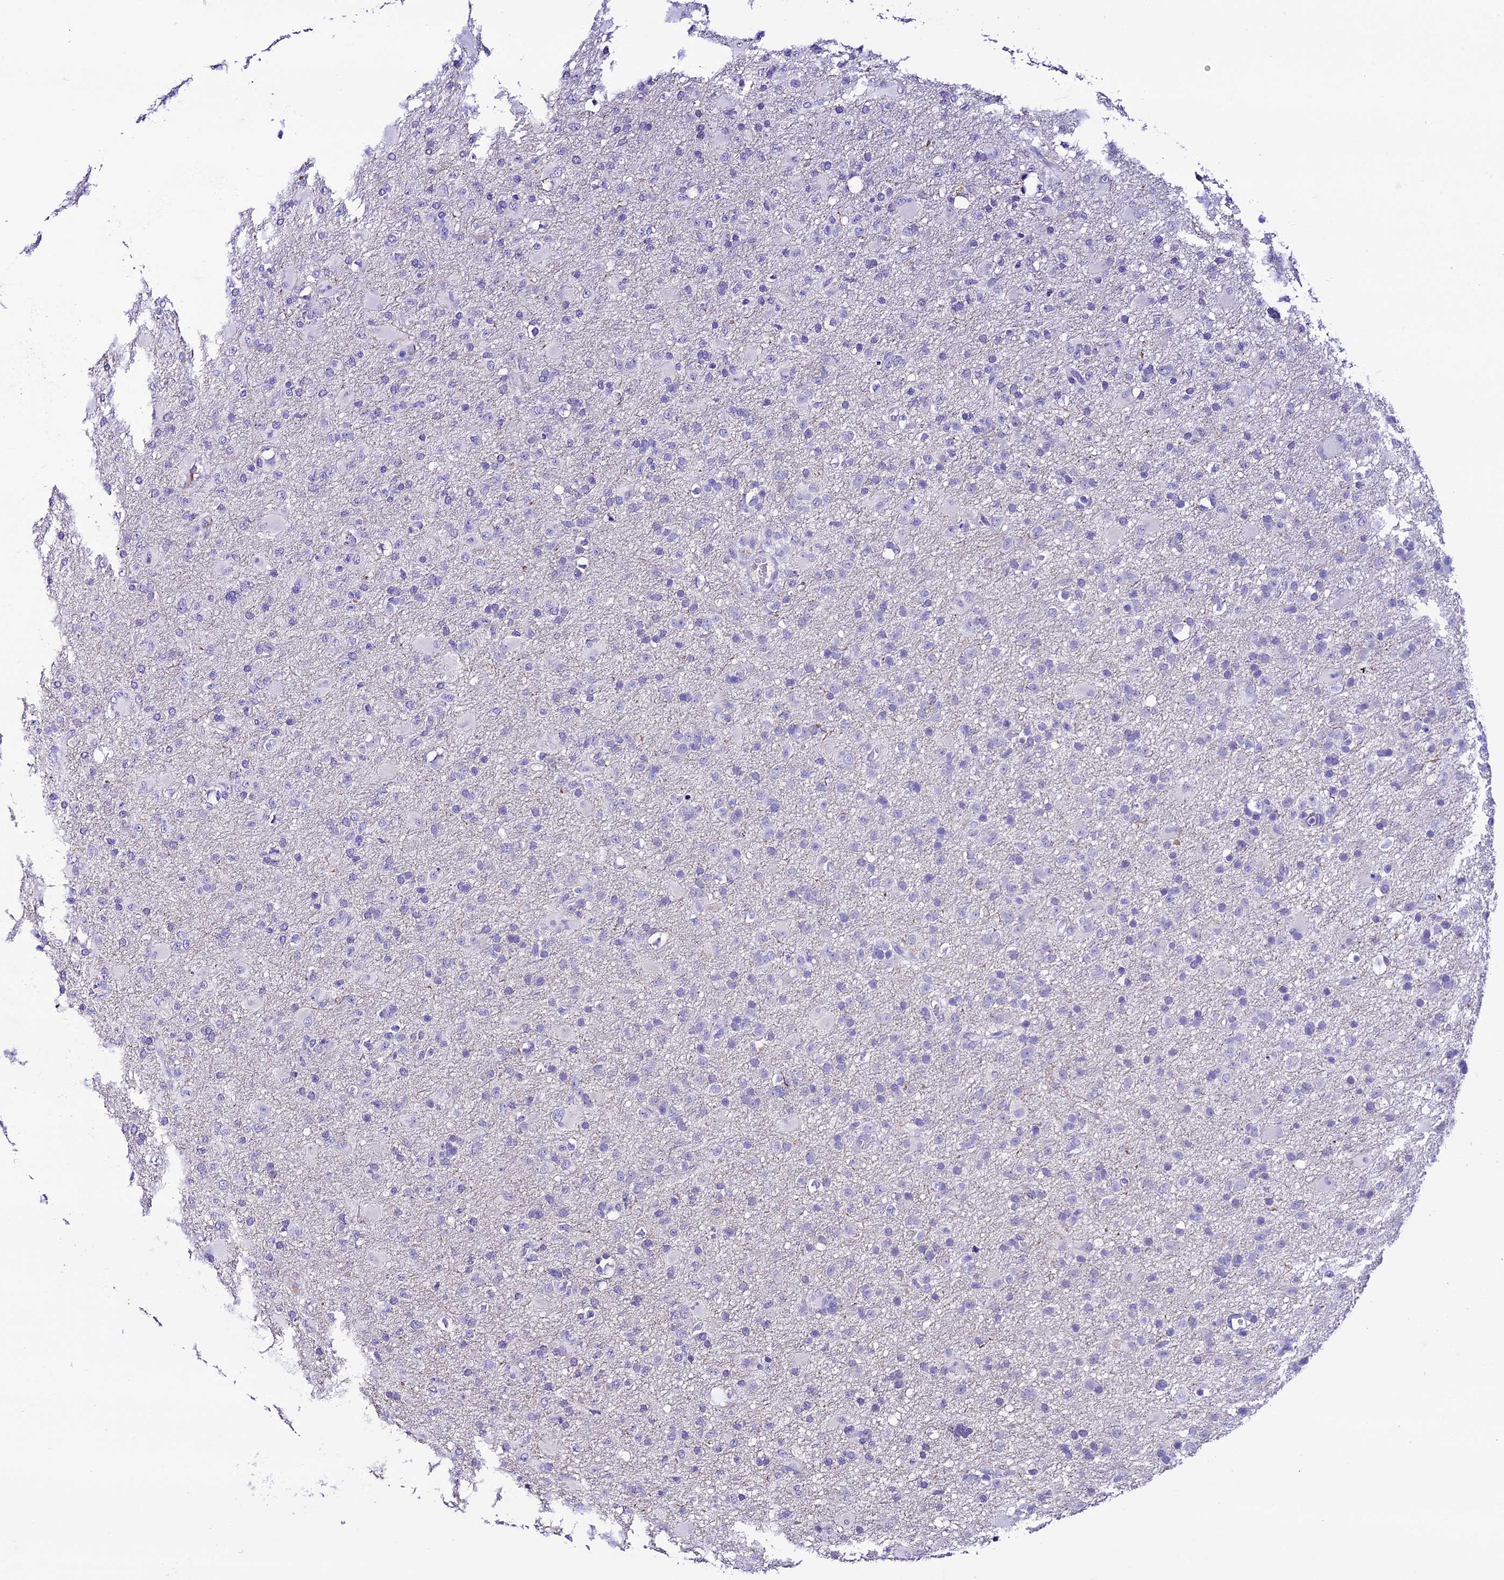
{"staining": {"intensity": "negative", "quantity": "none", "location": "none"}, "tissue": "glioma", "cell_type": "Tumor cells", "image_type": "cancer", "snomed": [{"axis": "morphology", "description": "Glioma, malignant, Low grade"}, {"axis": "topography", "description": "Brain"}], "caption": "This is a micrograph of immunohistochemistry staining of malignant glioma (low-grade), which shows no staining in tumor cells.", "gene": "NLRP6", "patient": {"sex": "male", "age": 65}}